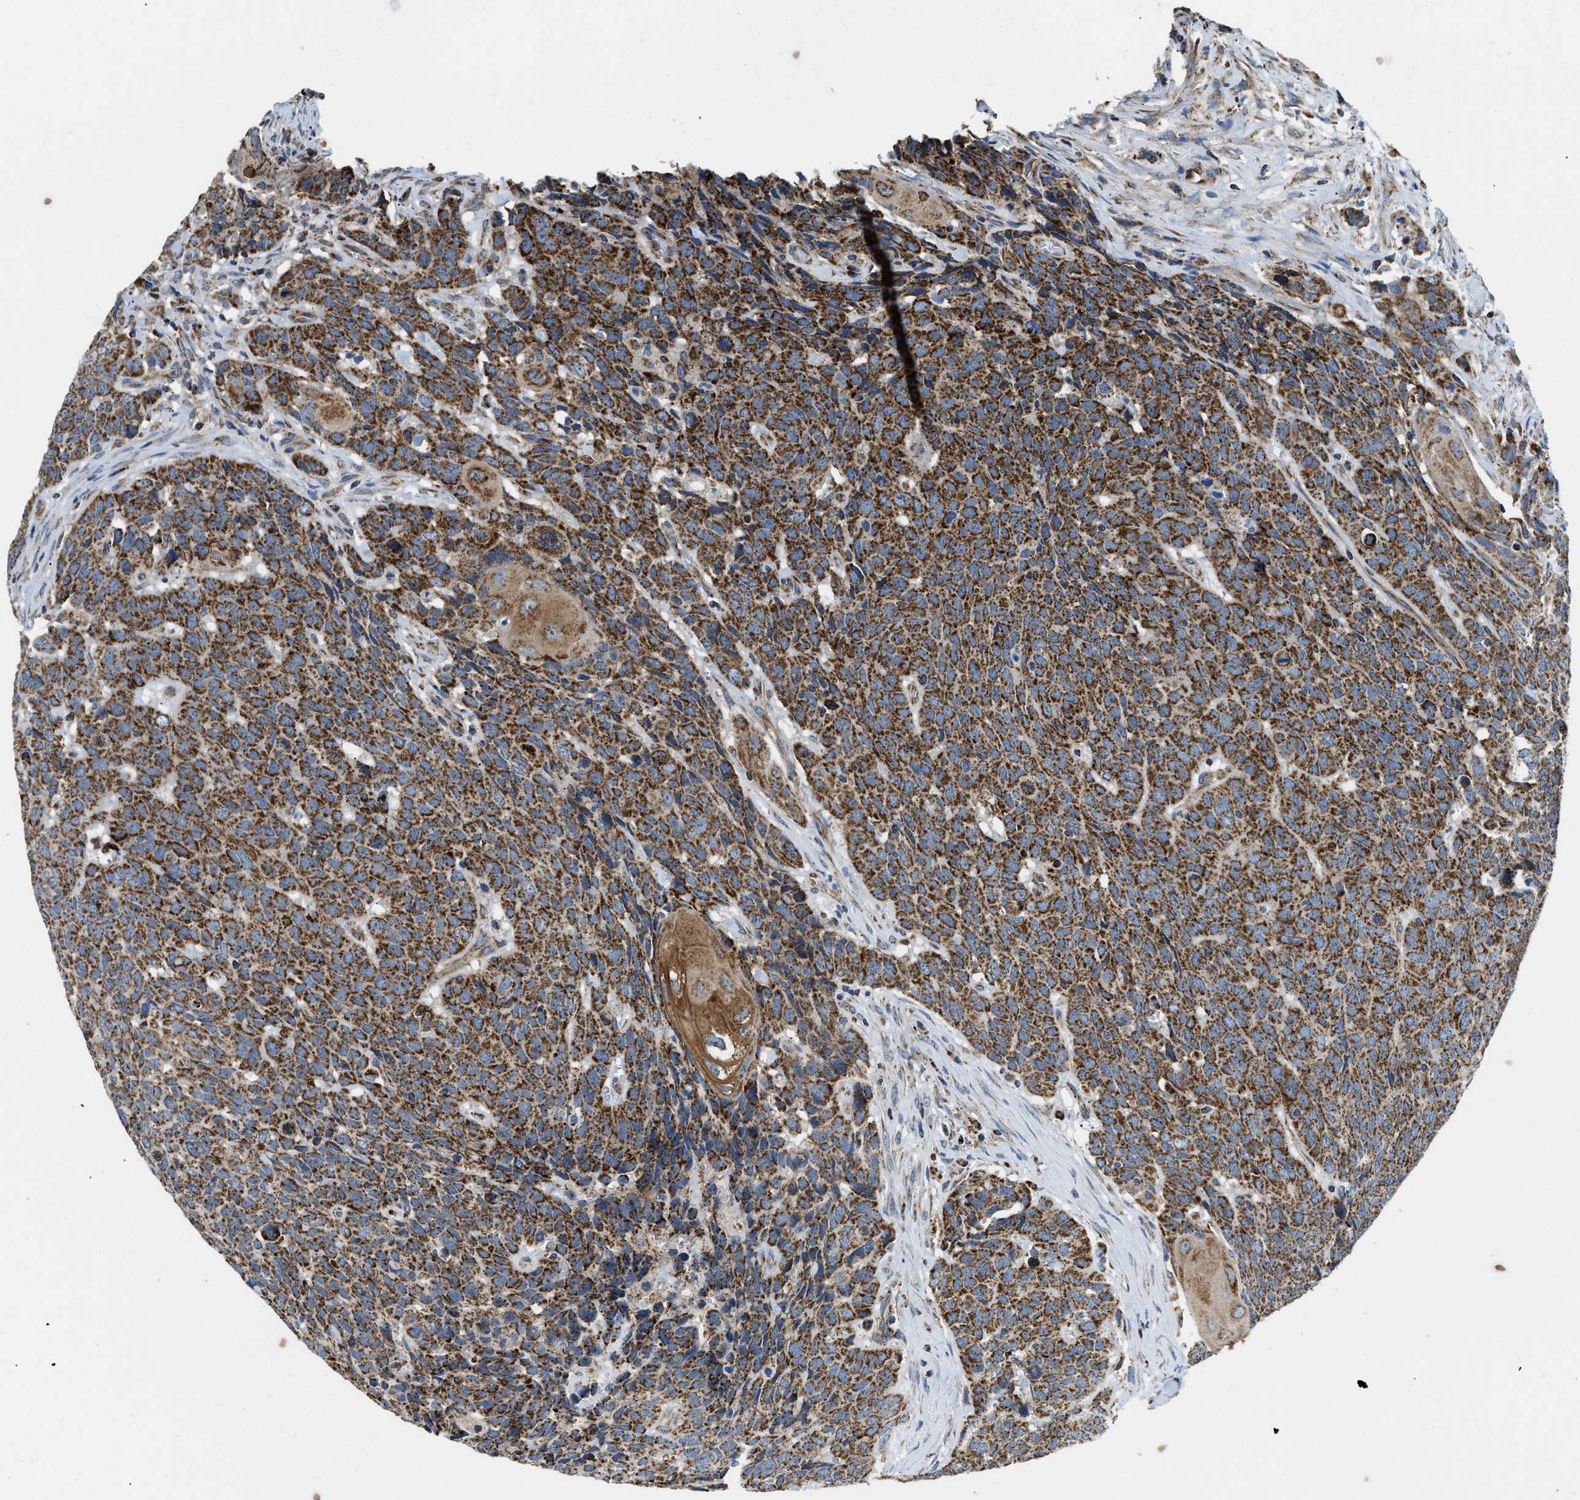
{"staining": {"intensity": "strong", "quantity": ">75%", "location": "cytoplasmic/membranous"}, "tissue": "head and neck cancer", "cell_type": "Tumor cells", "image_type": "cancer", "snomed": [{"axis": "morphology", "description": "Squamous cell carcinoma, NOS"}, {"axis": "topography", "description": "Head-Neck"}], "caption": "This is a histology image of immunohistochemistry staining of head and neck cancer (squamous cell carcinoma), which shows strong staining in the cytoplasmic/membranous of tumor cells.", "gene": "STK33", "patient": {"sex": "male", "age": 66}}